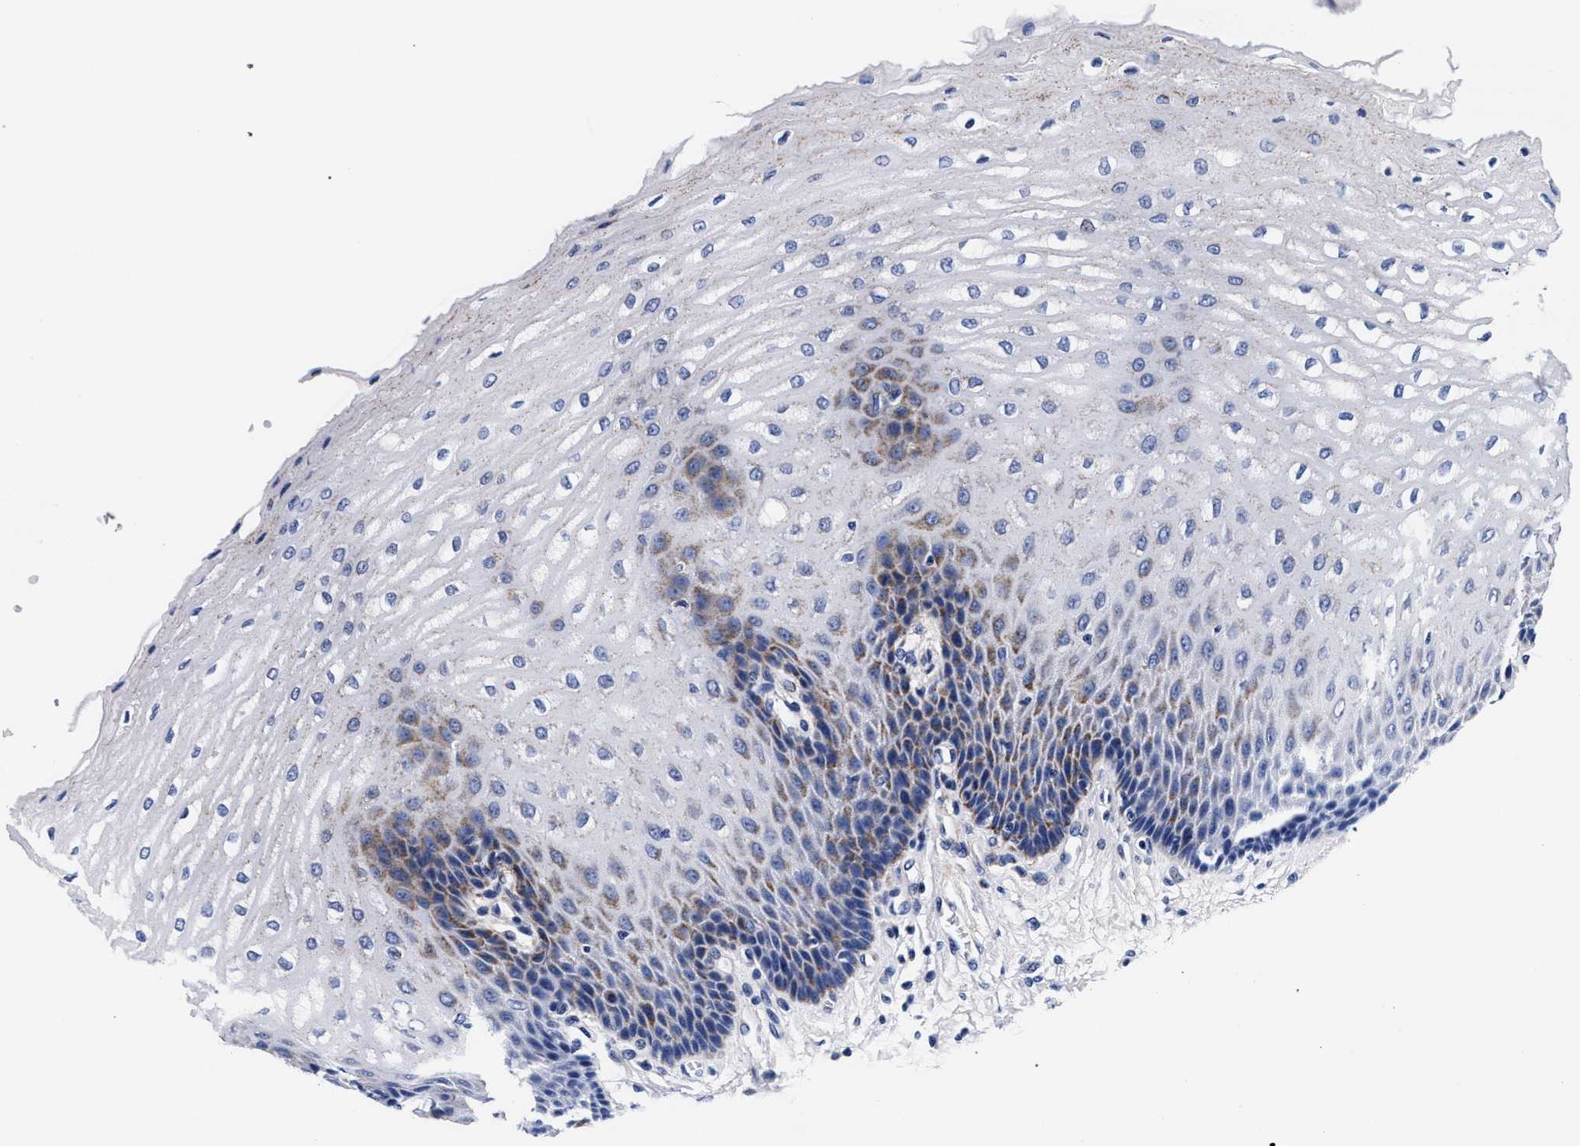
{"staining": {"intensity": "moderate", "quantity": "<25%", "location": "cytoplasmic/membranous"}, "tissue": "esophagus", "cell_type": "Squamous epithelial cells", "image_type": "normal", "snomed": [{"axis": "morphology", "description": "Normal tissue, NOS"}, {"axis": "topography", "description": "Esophagus"}], "caption": "Benign esophagus reveals moderate cytoplasmic/membranous positivity in approximately <25% of squamous epithelial cells.", "gene": "RAB3B", "patient": {"sex": "male", "age": 54}}